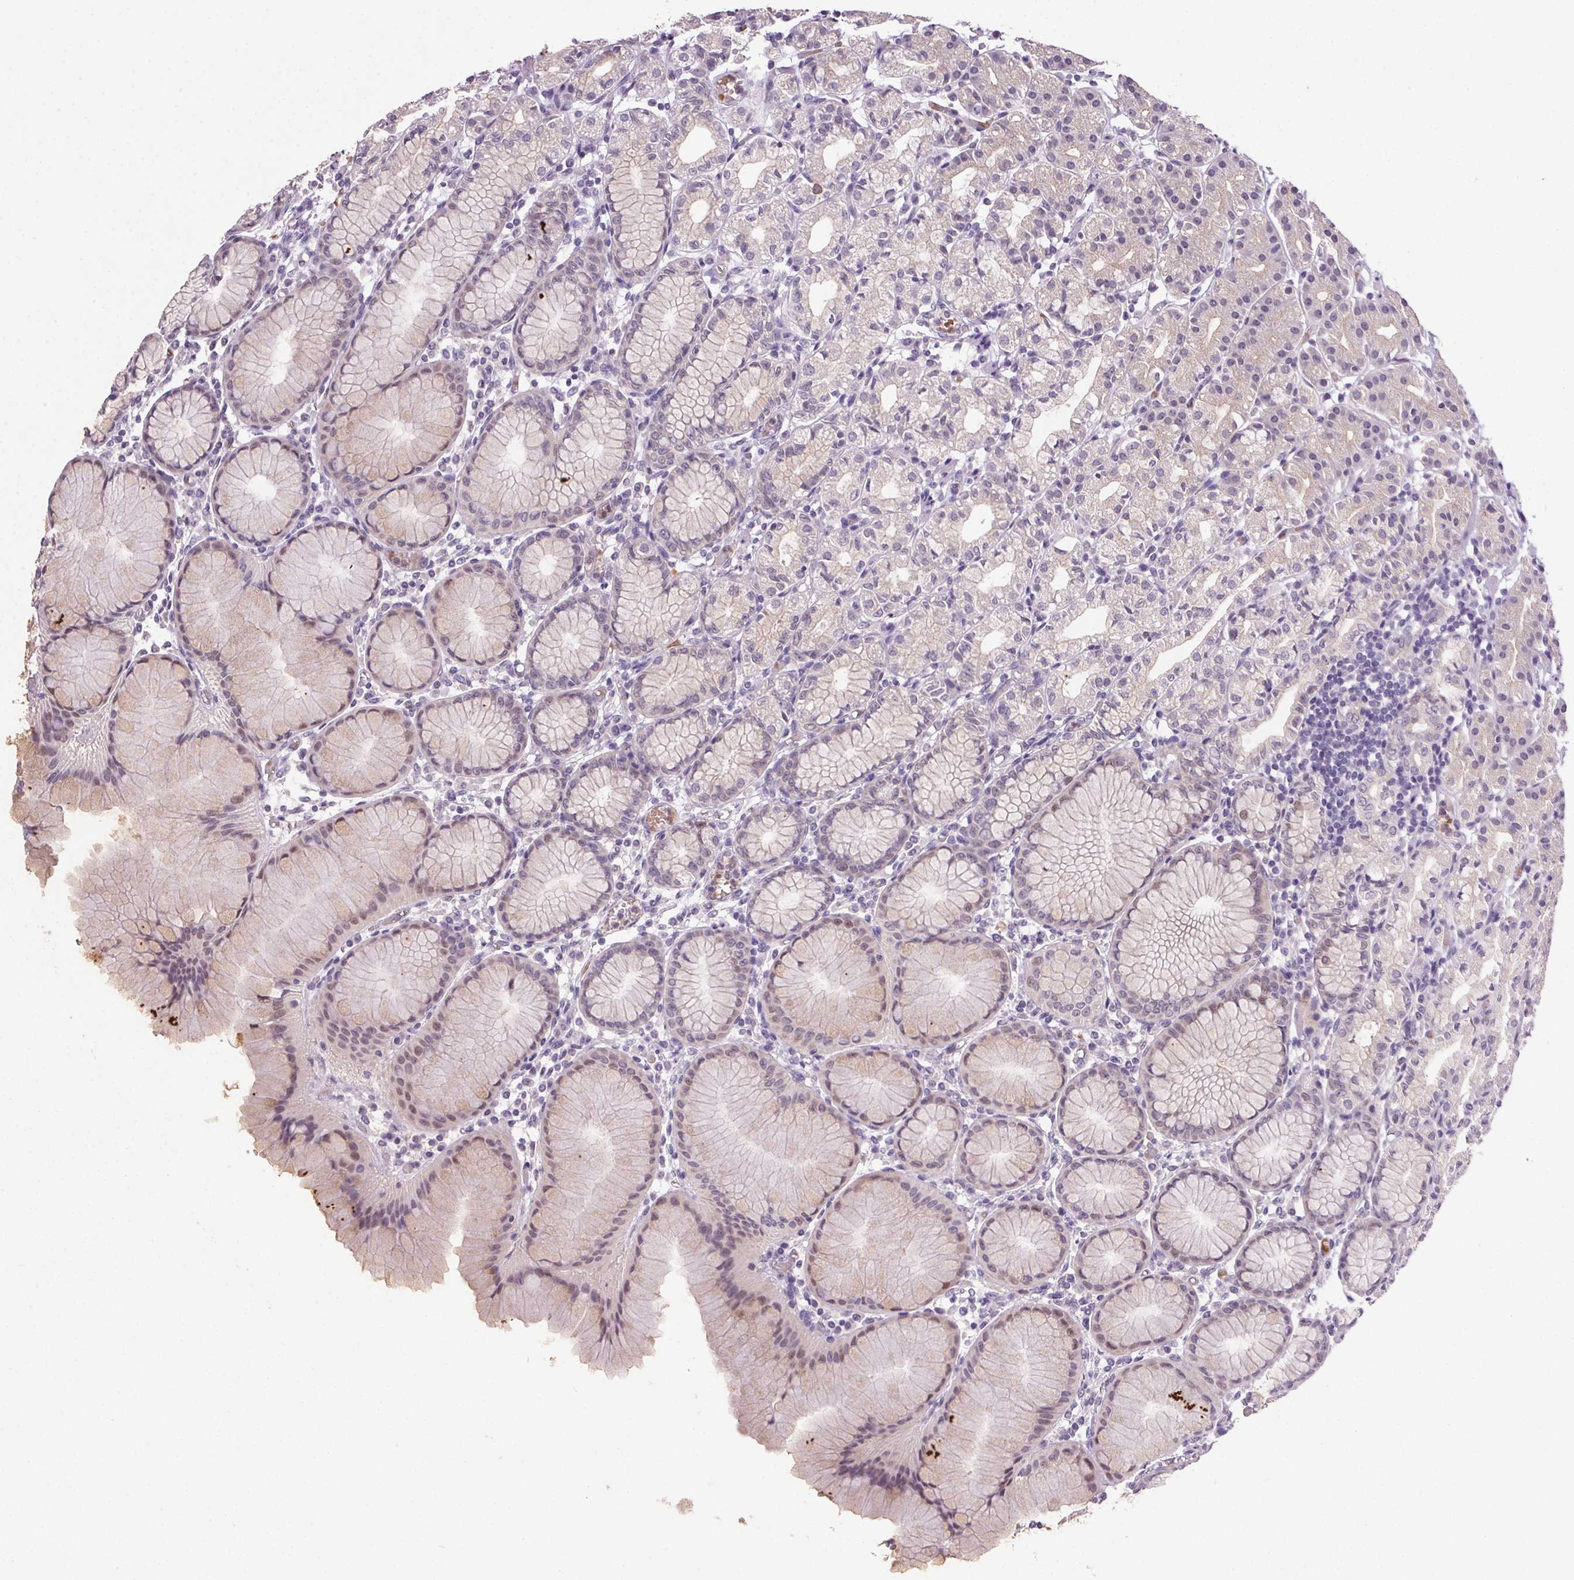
{"staining": {"intensity": "negative", "quantity": "none", "location": "none"}, "tissue": "stomach", "cell_type": "Glandular cells", "image_type": "normal", "snomed": [{"axis": "morphology", "description": "Normal tissue, NOS"}, {"axis": "topography", "description": "Stomach"}], "caption": "The micrograph exhibits no staining of glandular cells in normal stomach.", "gene": "TRDN", "patient": {"sex": "female", "age": 57}}